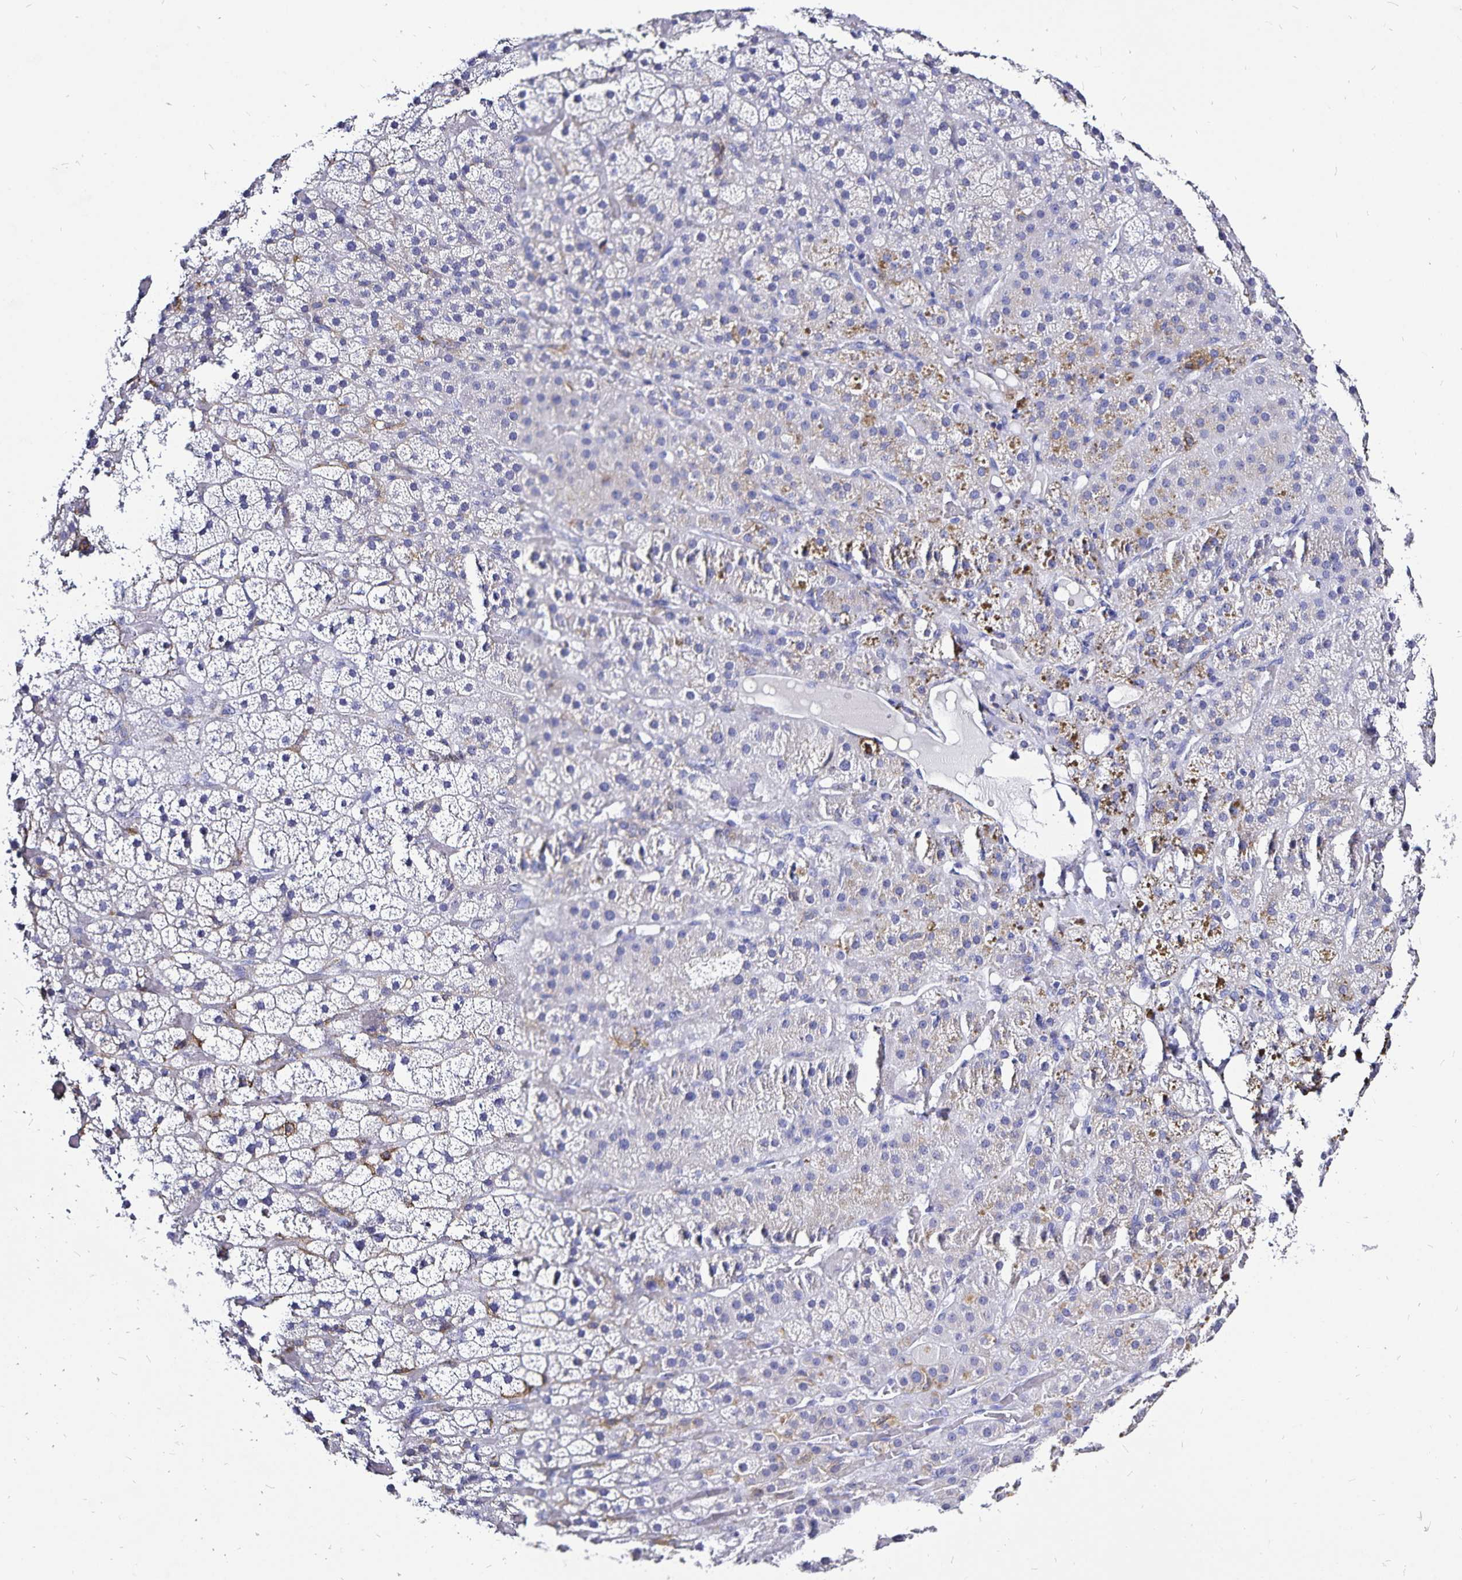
{"staining": {"intensity": "moderate", "quantity": "<25%", "location": "cytoplasmic/membranous"}, "tissue": "adrenal gland", "cell_type": "Glandular cells", "image_type": "normal", "snomed": [{"axis": "morphology", "description": "Normal tissue, NOS"}, {"axis": "topography", "description": "Adrenal gland"}], "caption": "Moderate cytoplasmic/membranous staining is seen in about <25% of glandular cells in unremarkable adrenal gland. The protein is shown in brown color, while the nuclei are stained blue.", "gene": "PLAC1", "patient": {"sex": "male", "age": 57}}